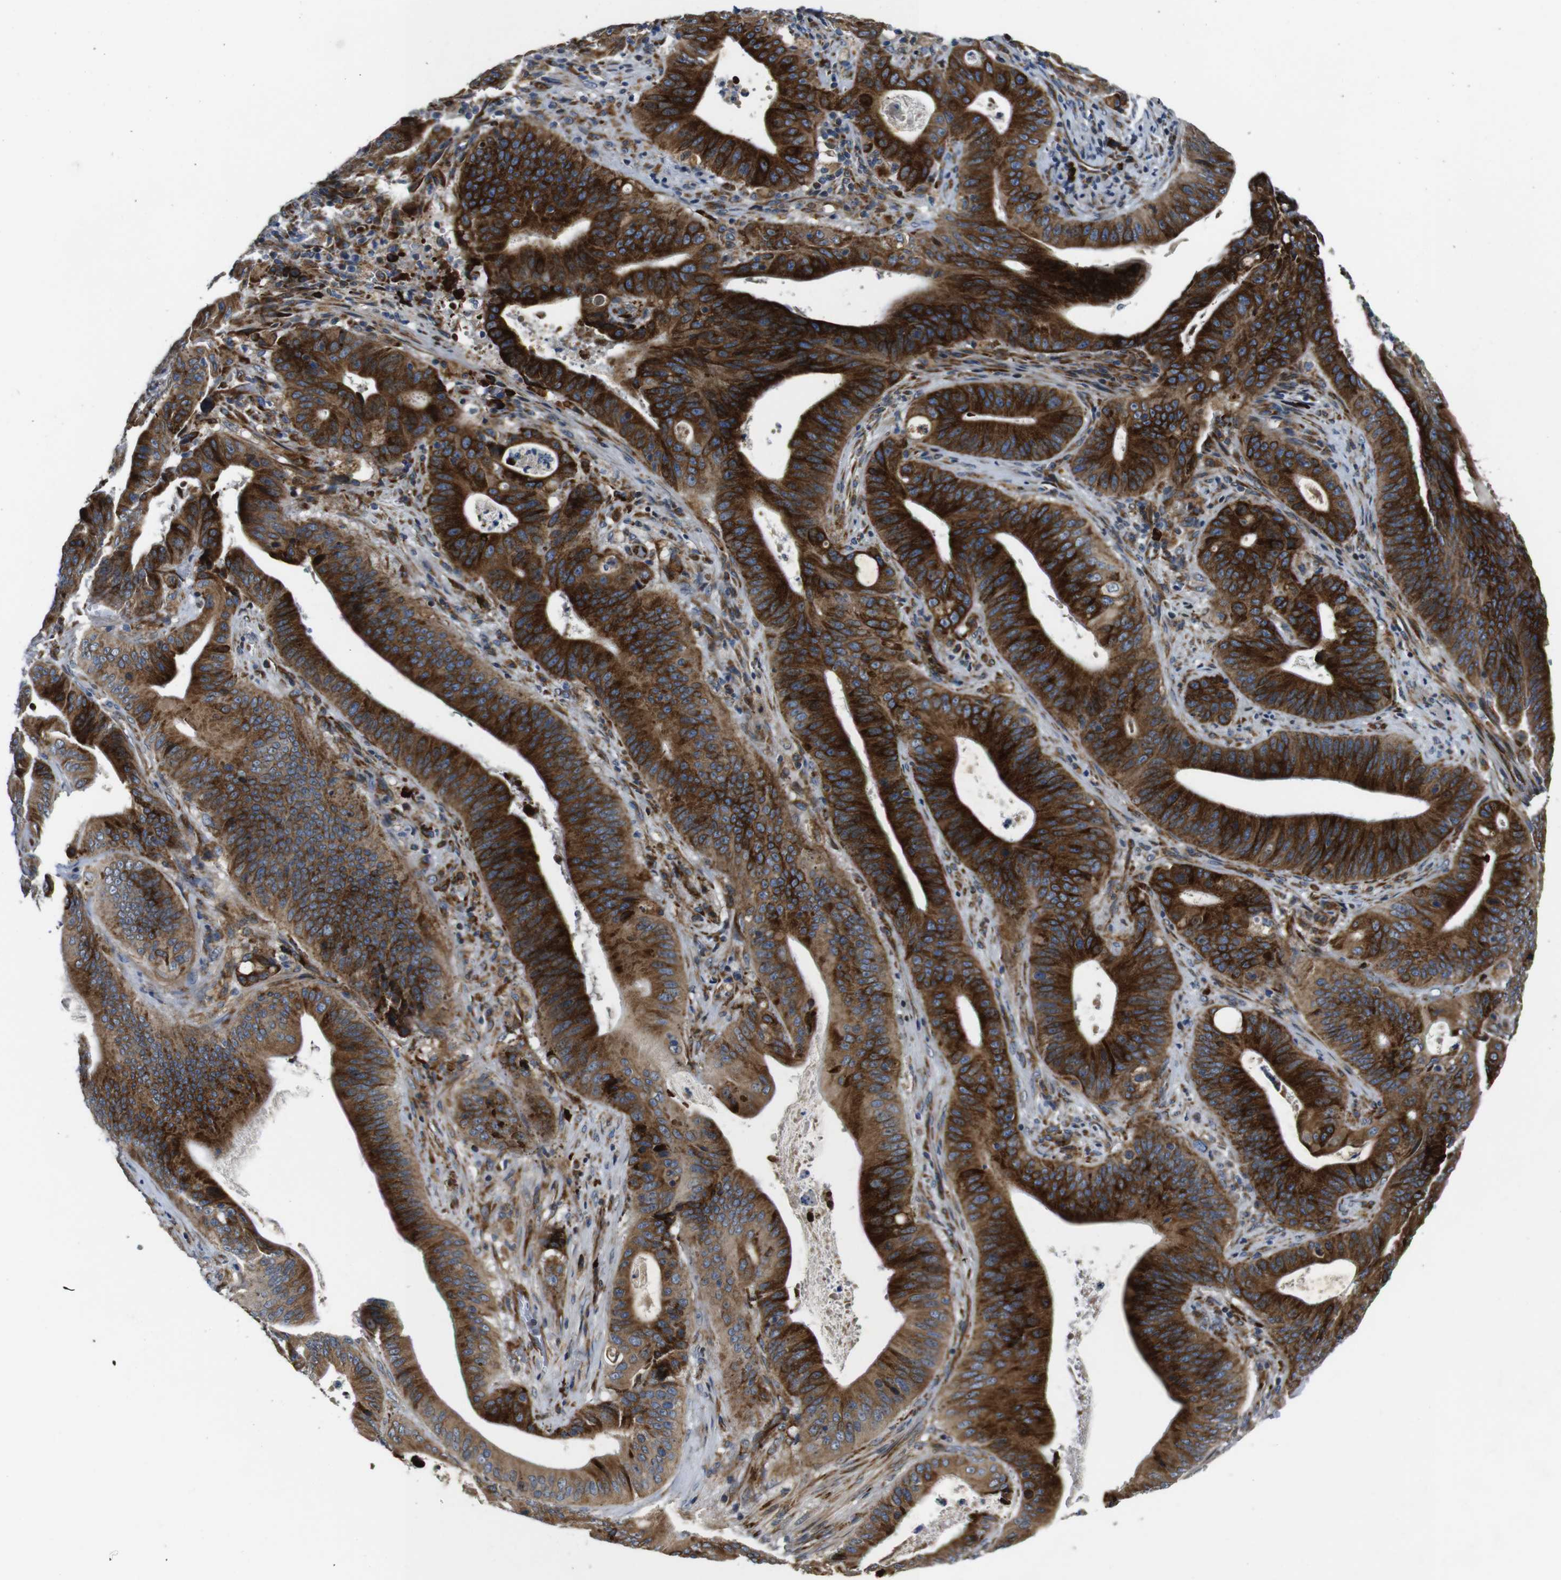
{"staining": {"intensity": "strong", "quantity": ">75%", "location": "cytoplasmic/membranous"}, "tissue": "pancreatic cancer", "cell_type": "Tumor cells", "image_type": "cancer", "snomed": [{"axis": "morphology", "description": "Normal tissue, NOS"}, {"axis": "topography", "description": "Lymph node"}], "caption": "Immunohistochemical staining of pancreatic cancer shows high levels of strong cytoplasmic/membranous protein expression in approximately >75% of tumor cells. The protein is shown in brown color, while the nuclei are stained blue.", "gene": "UBE2G2", "patient": {"sex": "male", "age": 62}}